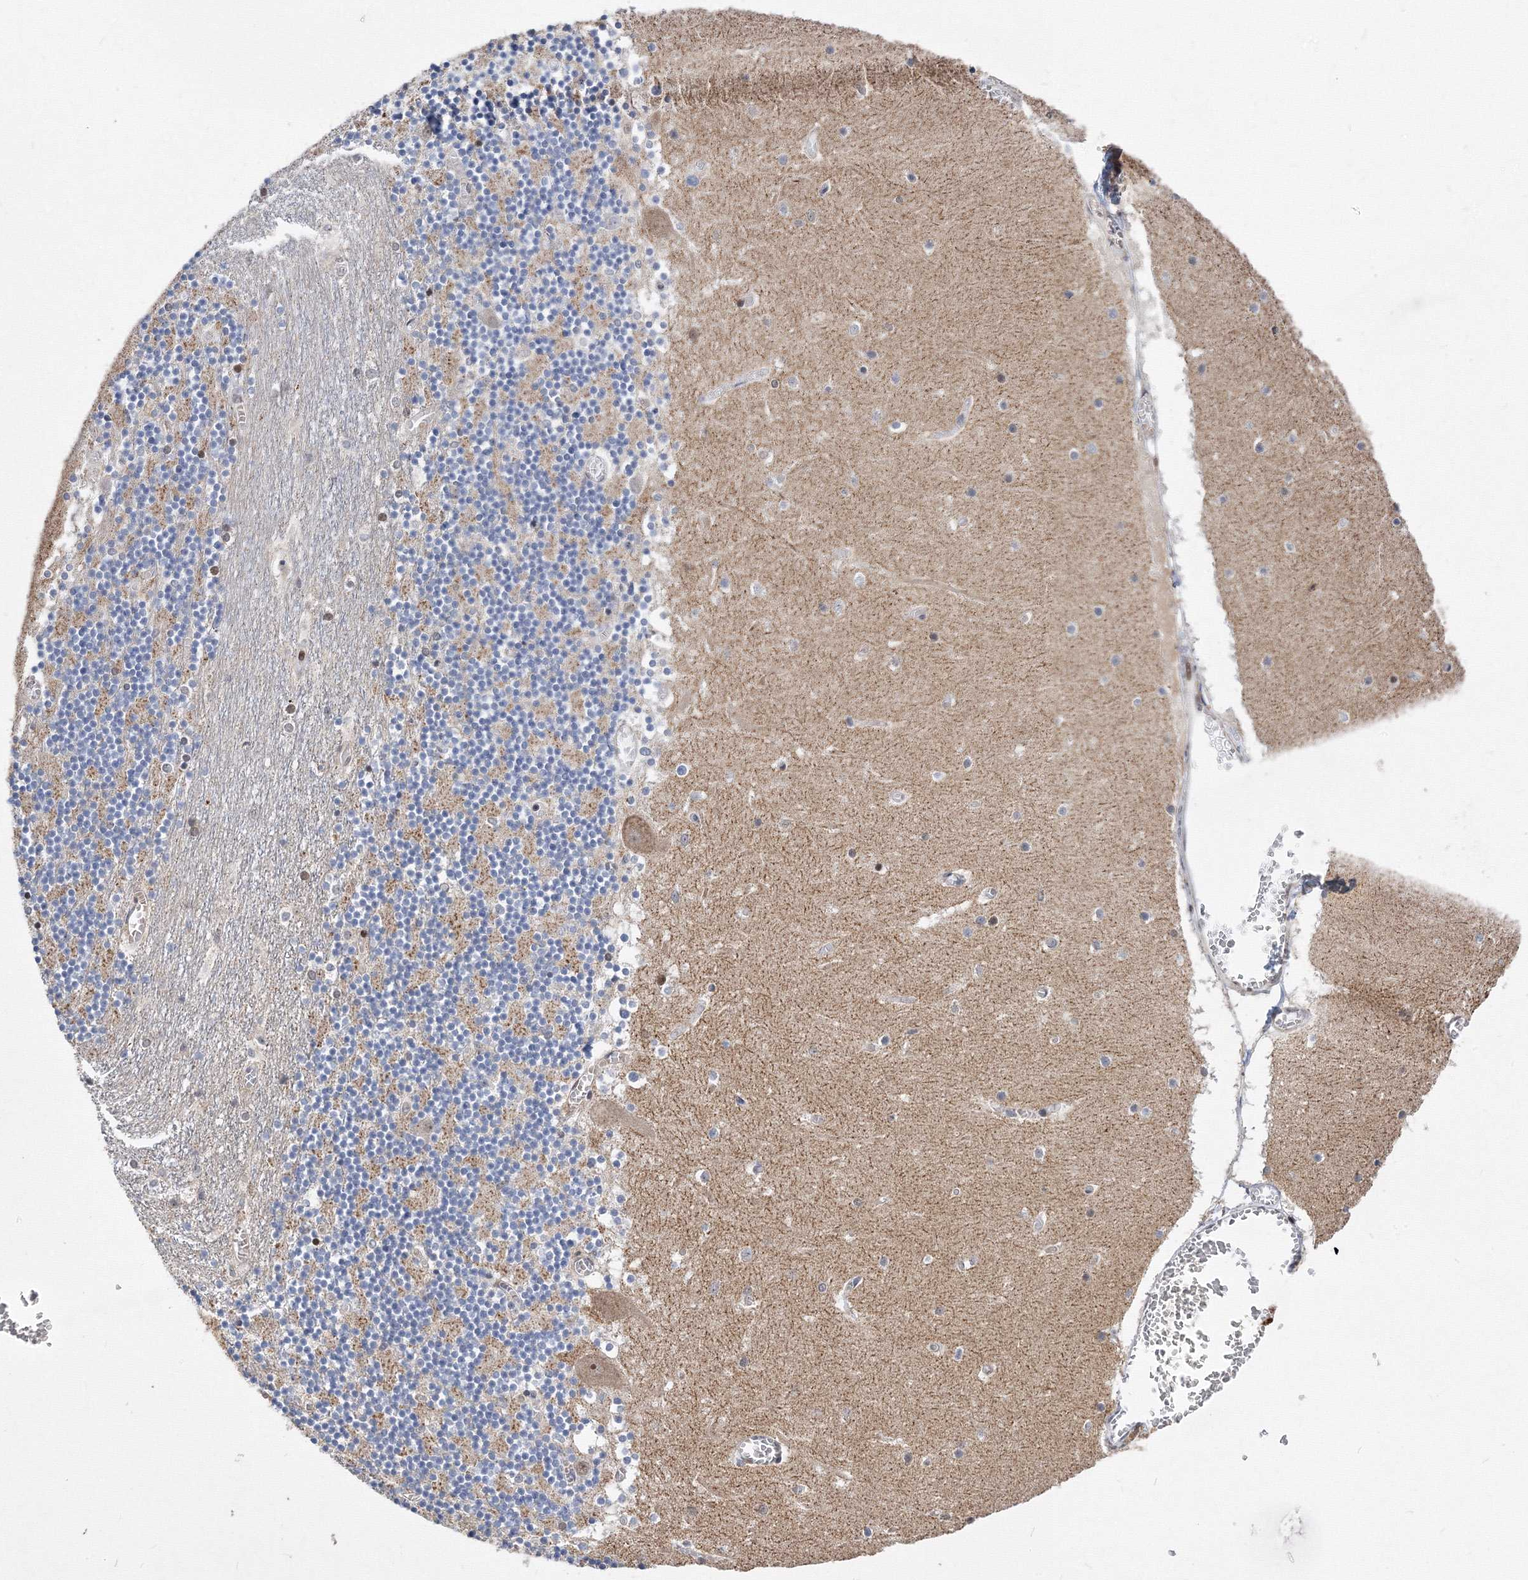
{"staining": {"intensity": "moderate", "quantity": "25%-75%", "location": "cytoplasmic/membranous"}, "tissue": "cerebellum", "cell_type": "Cells in granular layer", "image_type": "normal", "snomed": [{"axis": "morphology", "description": "Normal tissue, NOS"}, {"axis": "topography", "description": "Cerebellum"}], "caption": "Unremarkable cerebellum was stained to show a protein in brown. There is medium levels of moderate cytoplasmic/membranous positivity in about 25%-75% of cells in granular layer. The protein is stained brown, and the nuclei are stained in blue (DAB (3,3'-diaminobenzidine) IHC with brightfield microscopy, high magnification).", "gene": "GPN1", "patient": {"sex": "female", "age": 28}}